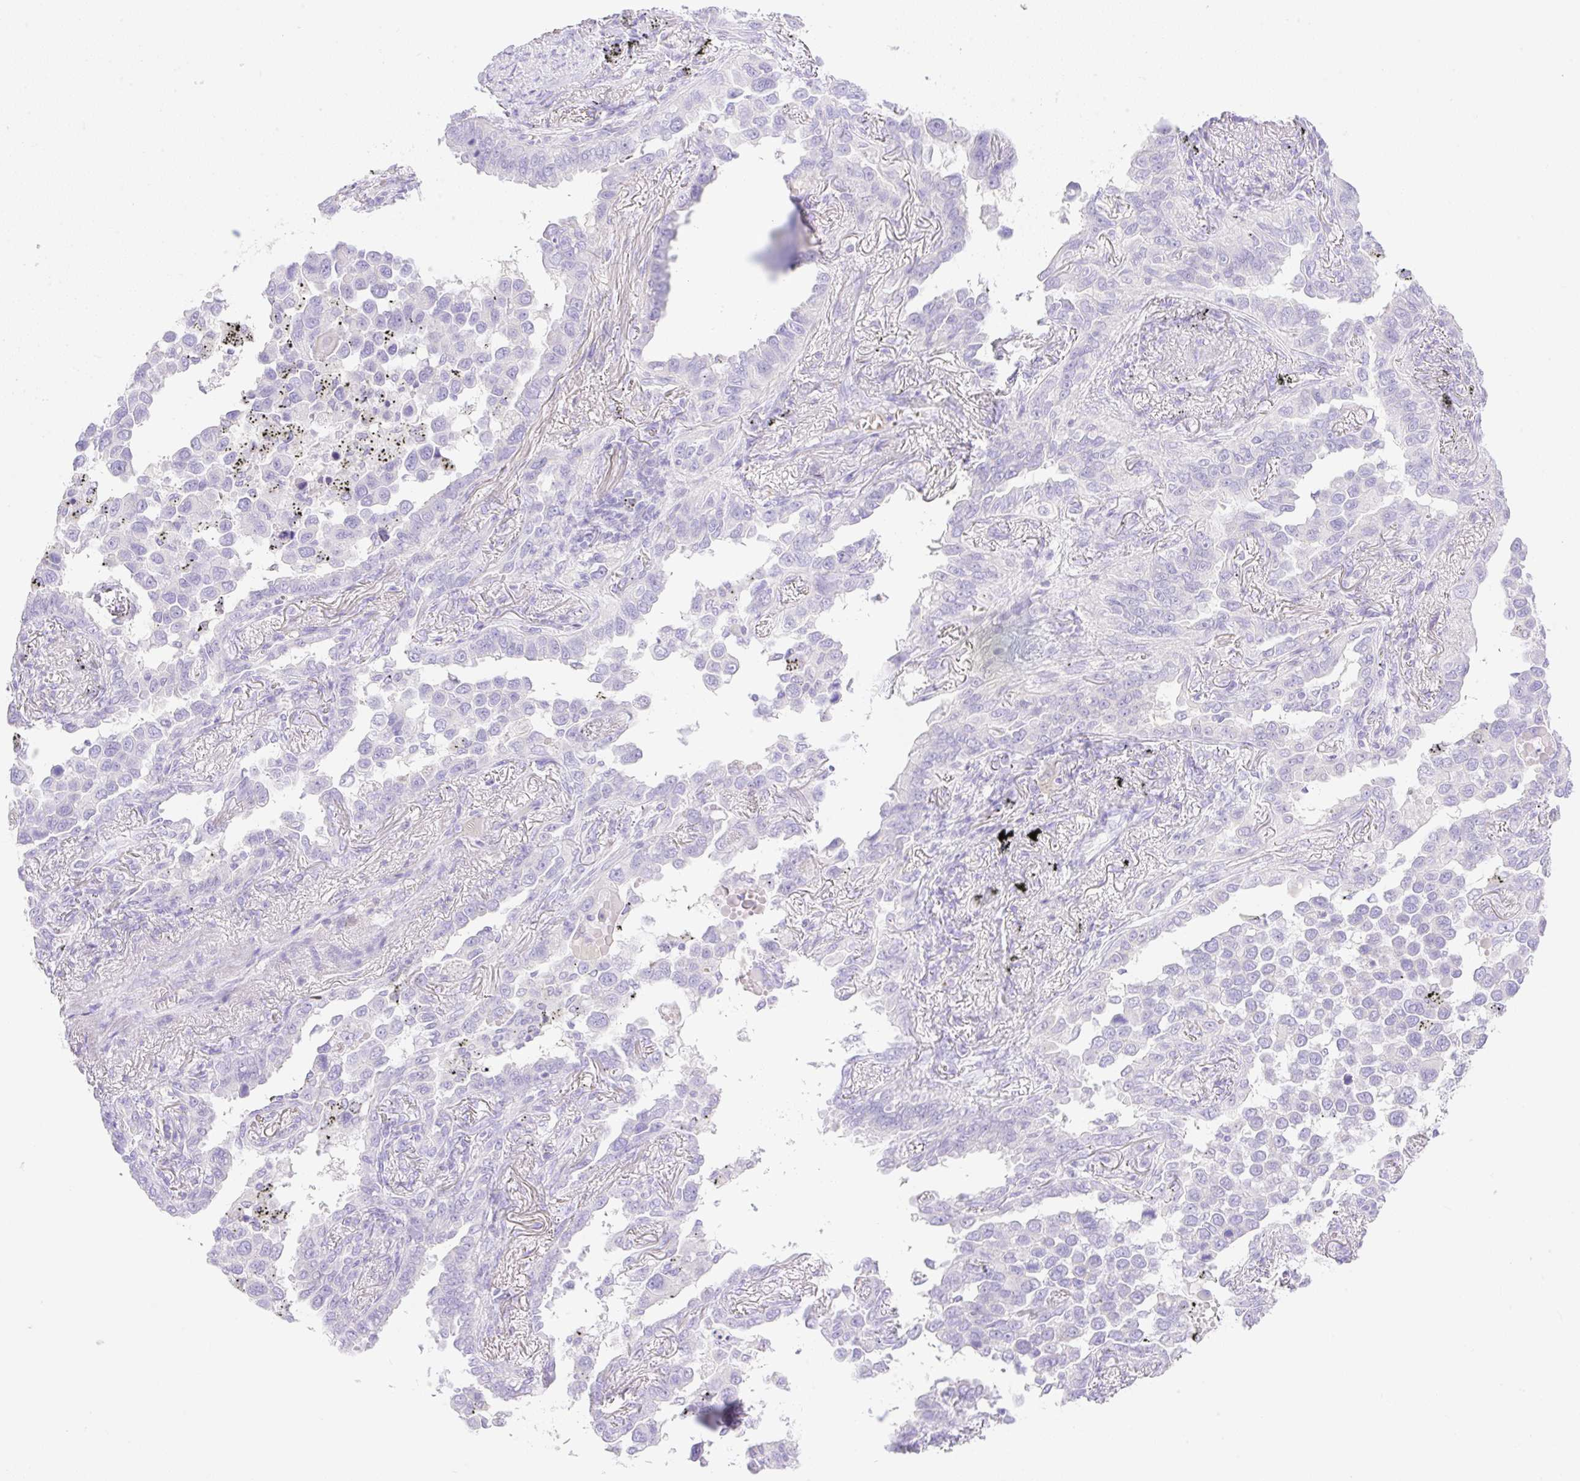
{"staining": {"intensity": "negative", "quantity": "none", "location": "none"}, "tissue": "lung cancer", "cell_type": "Tumor cells", "image_type": "cancer", "snomed": [{"axis": "morphology", "description": "Adenocarcinoma, NOS"}, {"axis": "topography", "description": "Lung"}], "caption": "A high-resolution histopathology image shows IHC staining of lung cancer (adenocarcinoma), which displays no significant staining in tumor cells. (Stains: DAB (3,3'-diaminobenzidine) immunohistochemistry (IHC) with hematoxylin counter stain, Microscopy: brightfield microscopy at high magnification).", "gene": "CDX1", "patient": {"sex": "male", "age": 67}}